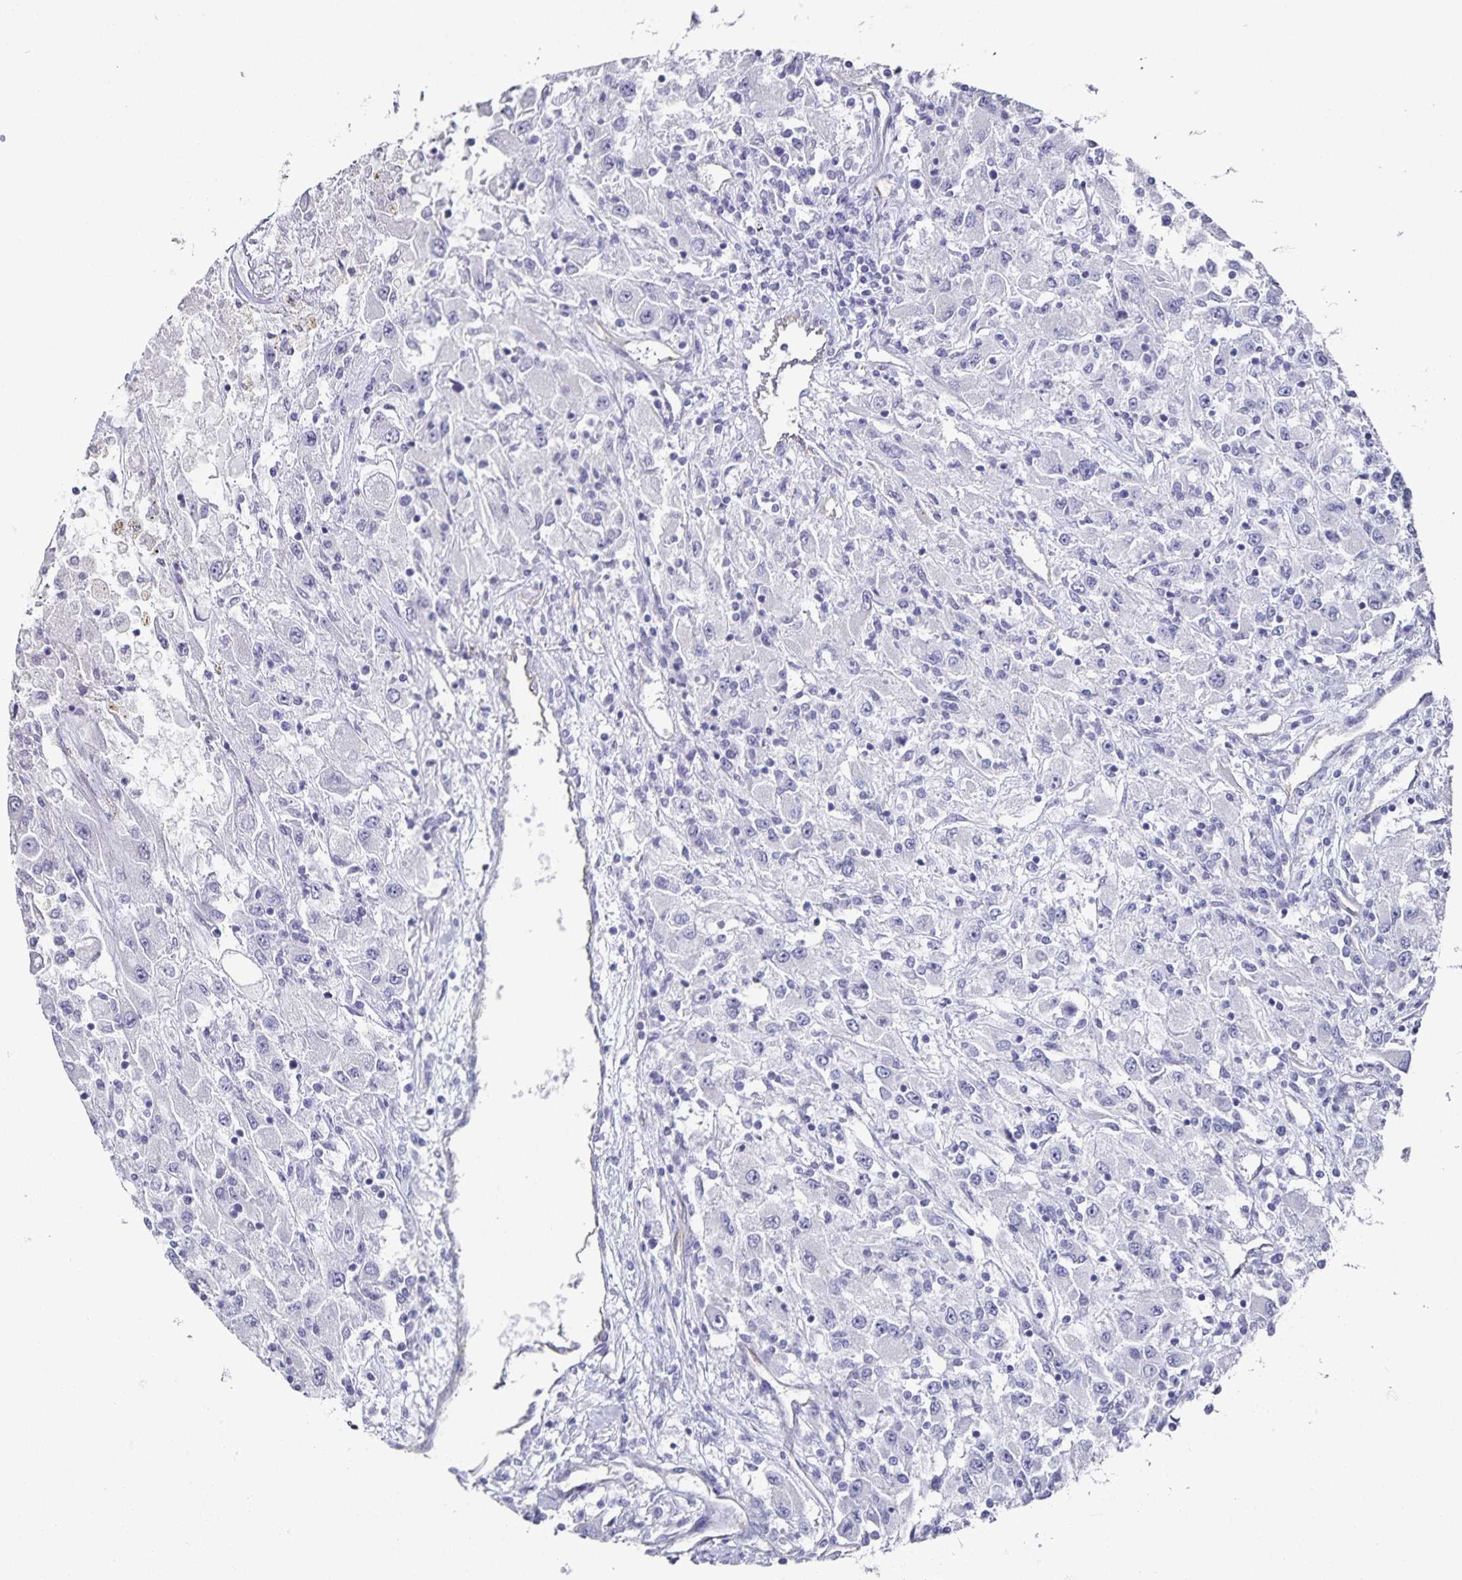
{"staining": {"intensity": "negative", "quantity": "none", "location": "none"}, "tissue": "renal cancer", "cell_type": "Tumor cells", "image_type": "cancer", "snomed": [{"axis": "morphology", "description": "Adenocarcinoma, NOS"}, {"axis": "topography", "description": "Kidney"}], "caption": "High magnification brightfield microscopy of renal adenocarcinoma stained with DAB (brown) and counterstained with hematoxylin (blue): tumor cells show no significant staining. (Immunohistochemistry (ihc), brightfield microscopy, high magnification).", "gene": "PODXL", "patient": {"sex": "female", "age": 67}}